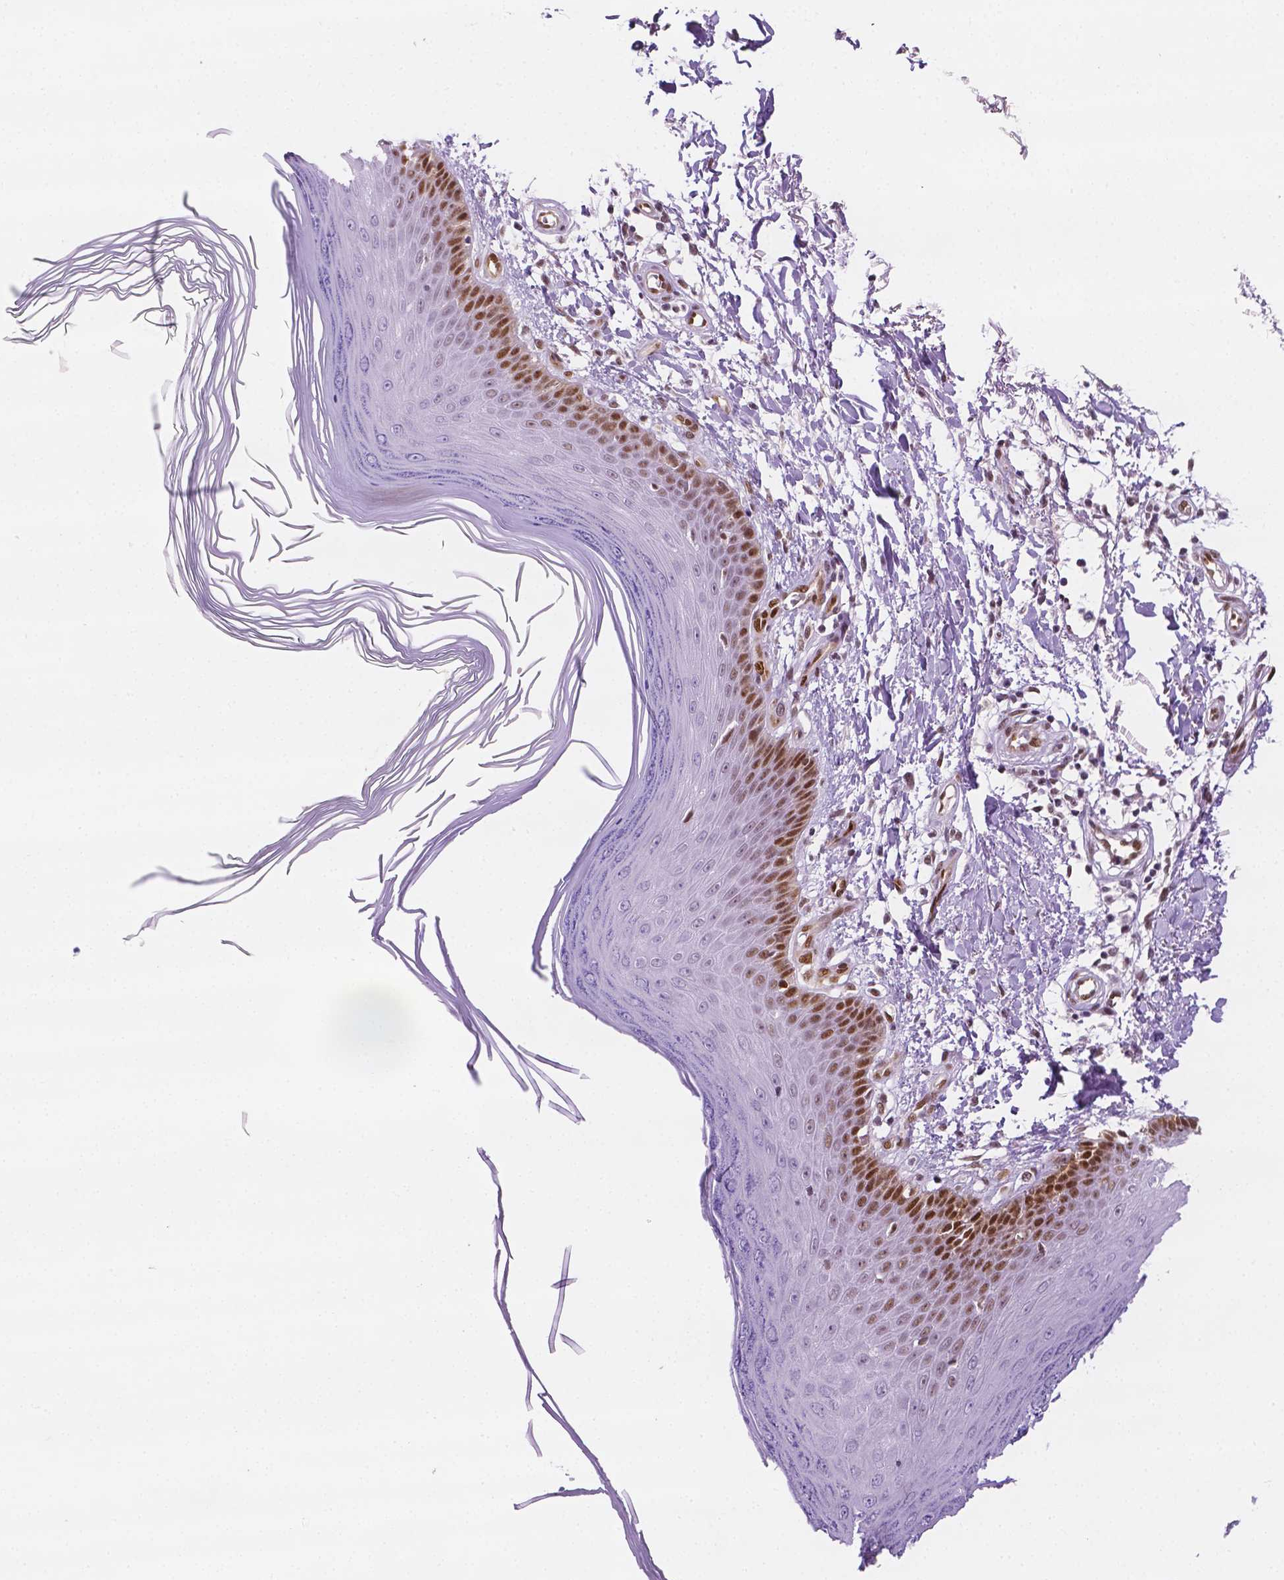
{"staining": {"intensity": "negative", "quantity": "none", "location": "none"}, "tissue": "skin", "cell_type": "Fibroblasts", "image_type": "normal", "snomed": [{"axis": "morphology", "description": "Normal tissue, NOS"}, {"axis": "topography", "description": "Skin"}], "caption": "Image shows no protein staining in fibroblasts of benign skin.", "gene": "ERF", "patient": {"sex": "female", "age": 62}}